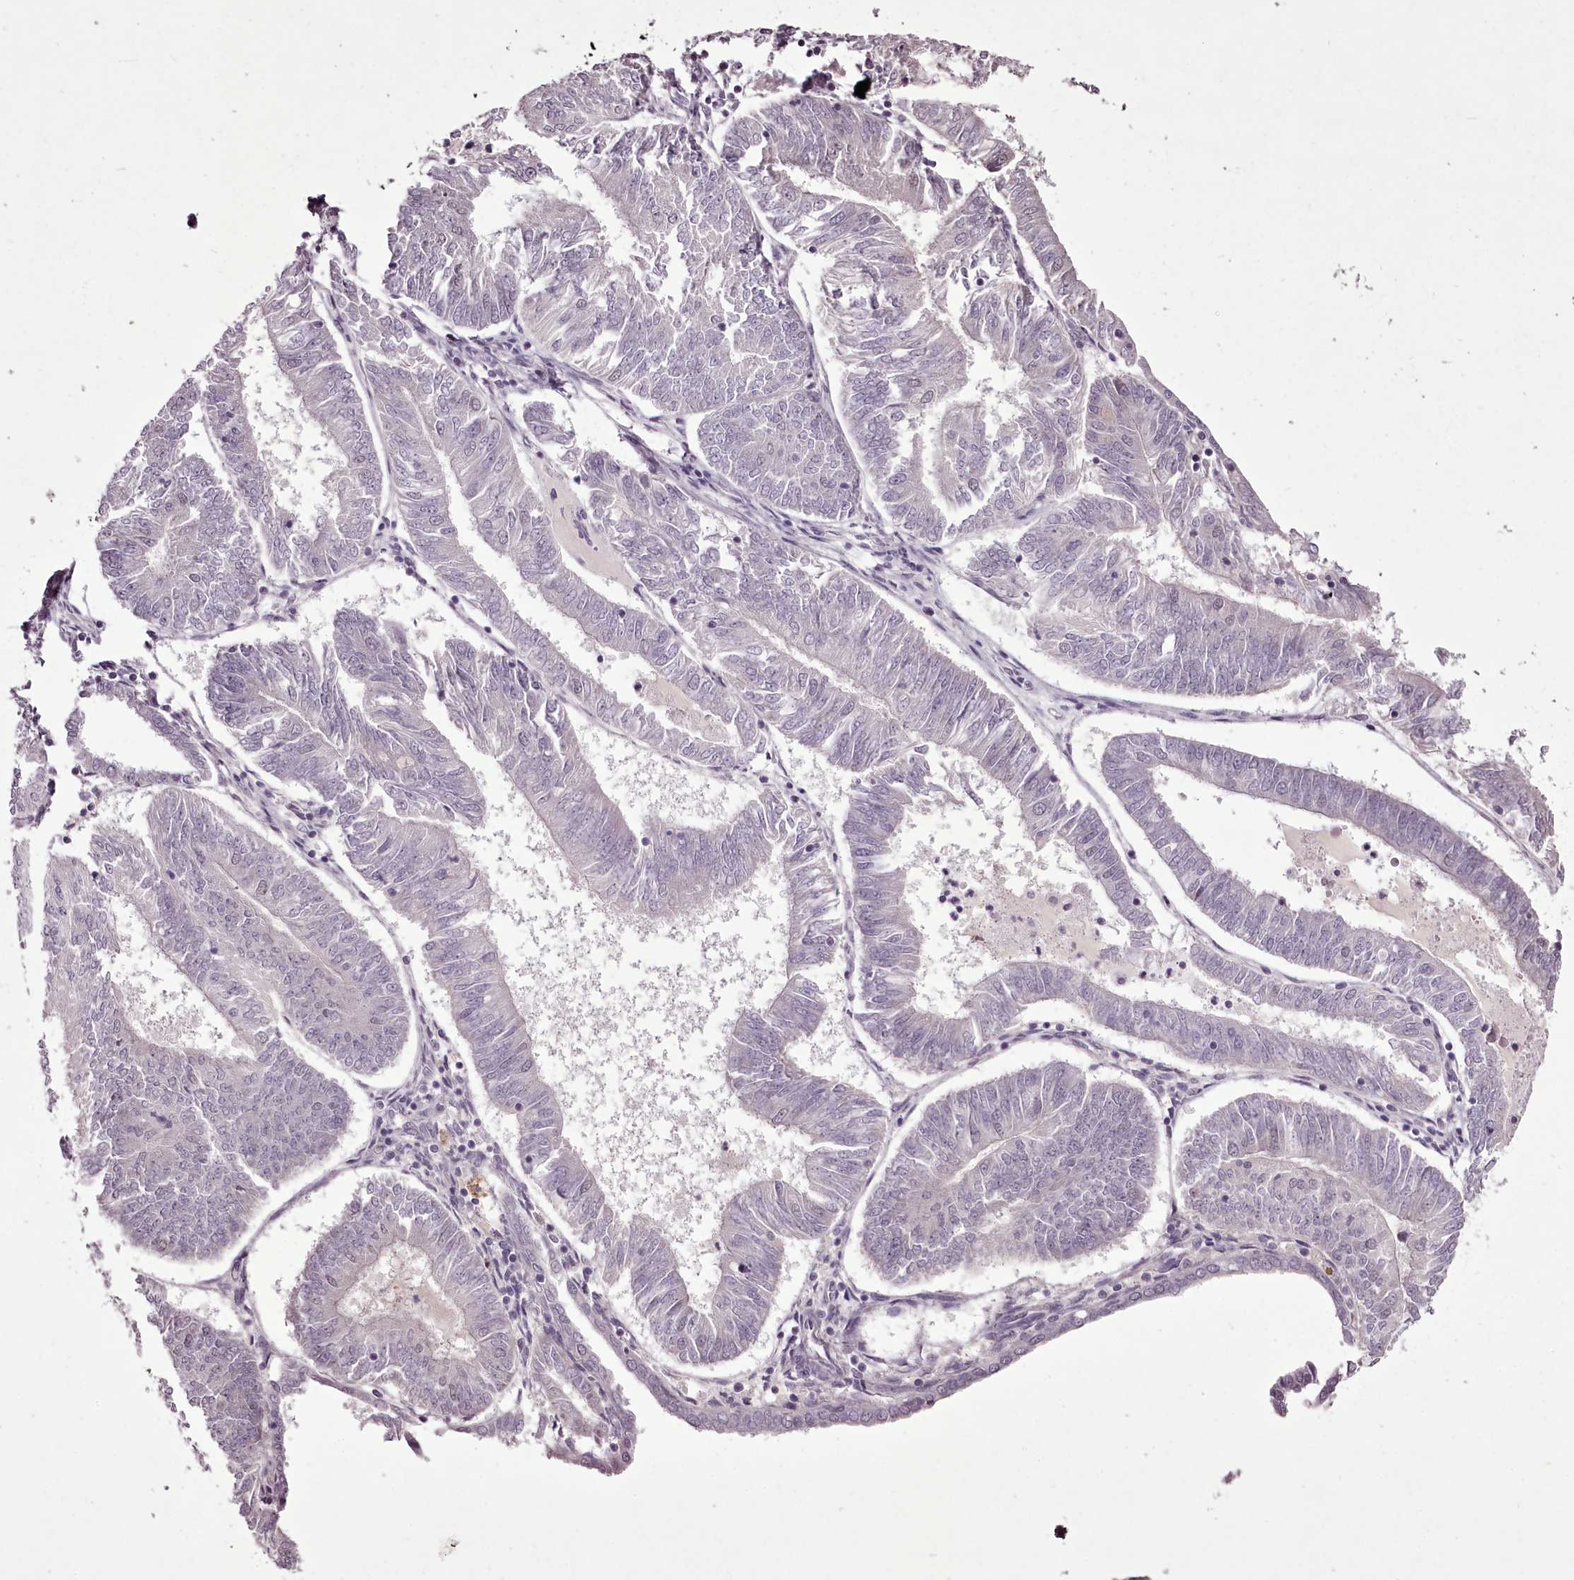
{"staining": {"intensity": "negative", "quantity": "none", "location": "none"}, "tissue": "endometrial cancer", "cell_type": "Tumor cells", "image_type": "cancer", "snomed": [{"axis": "morphology", "description": "Adenocarcinoma, NOS"}, {"axis": "topography", "description": "Endometrium"}], "caption": "The histopathology image demonstrates no staining of tumor cells in endometrial cancer (adenocarcinoma).", "gene": "C1orf56", "patient": {"sex": "female", "age": 58}}